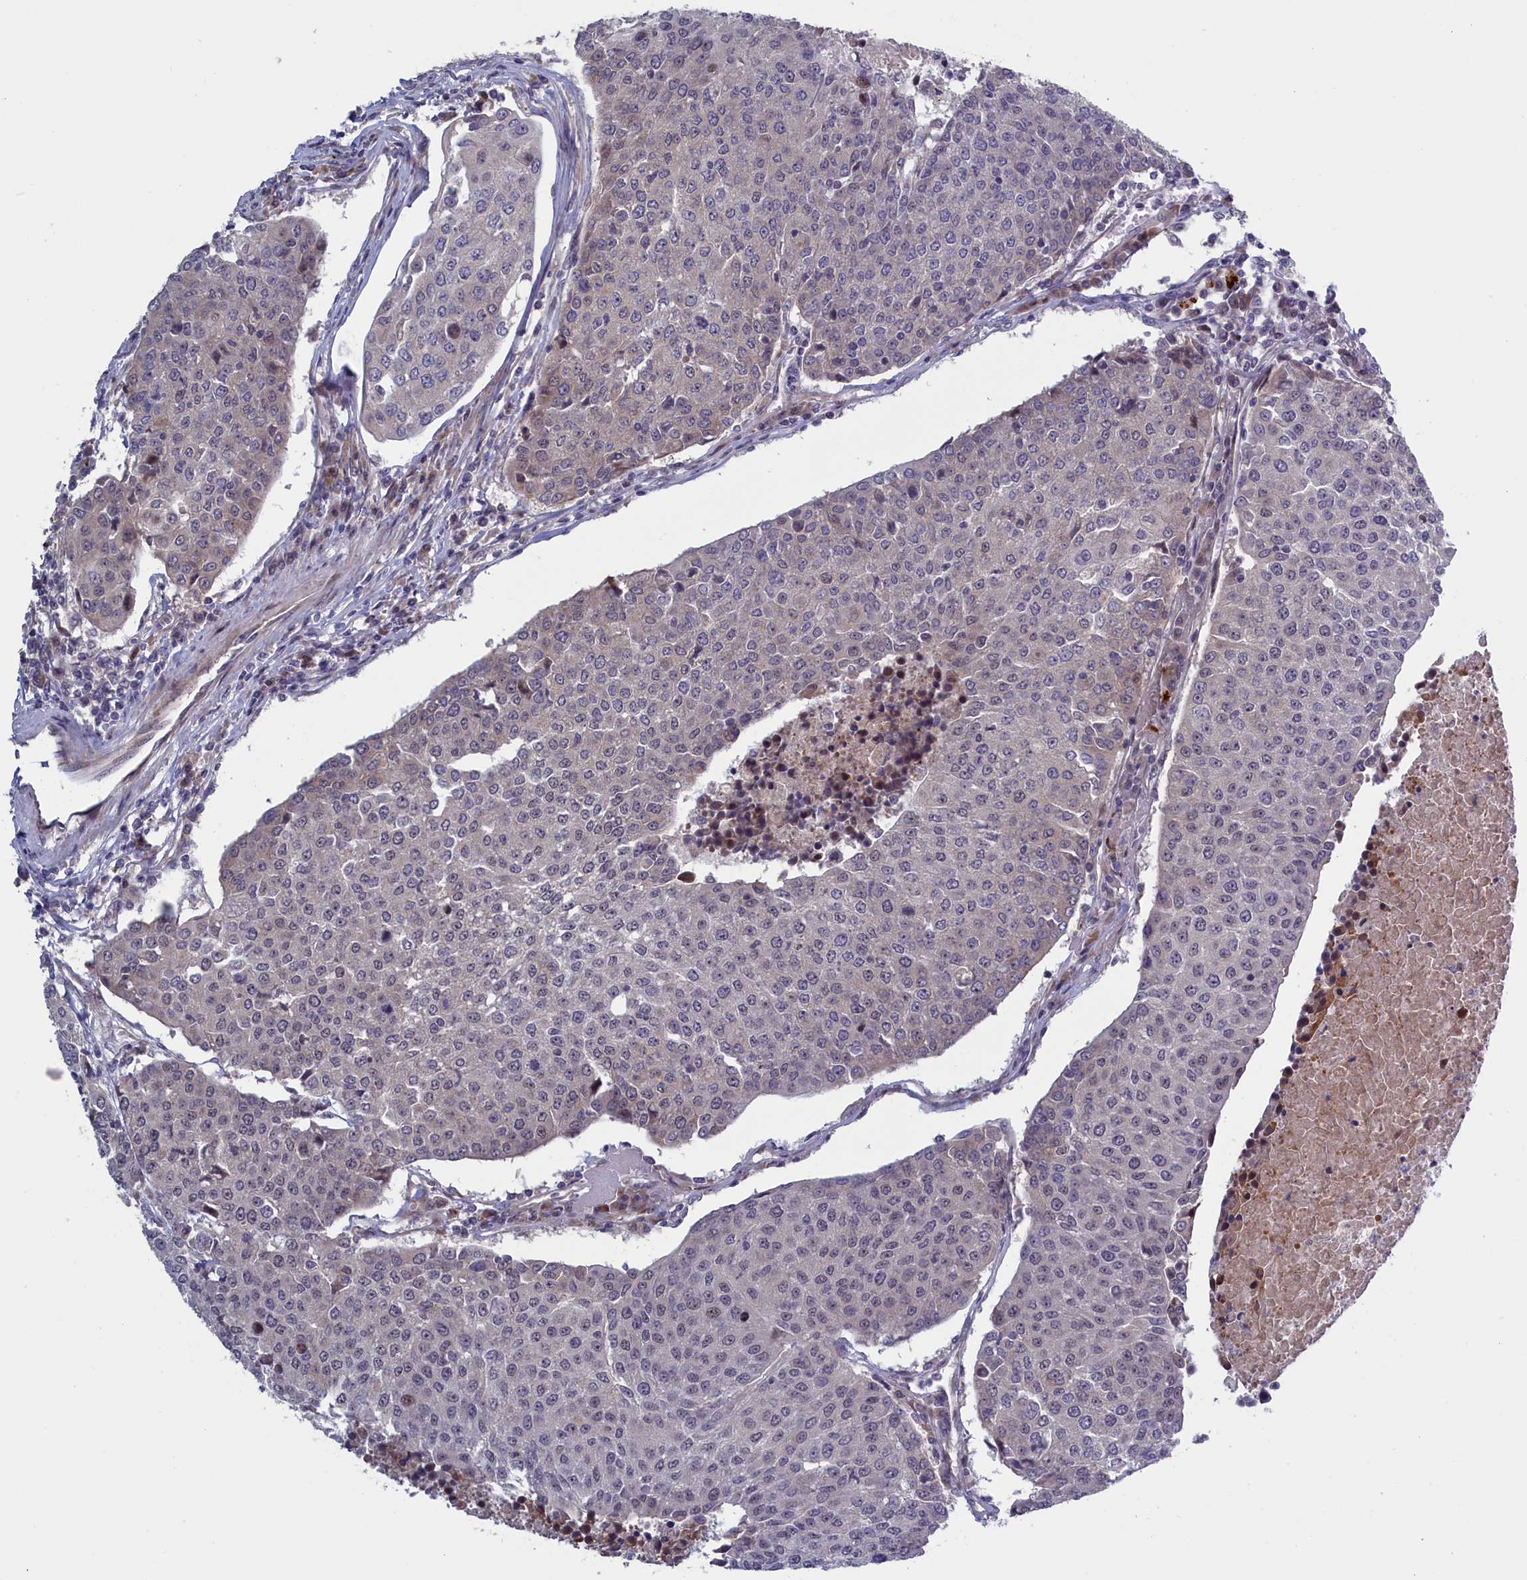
{"staining": {"intensity": "negative", "quantity": "none", "location": "none"}, "tissue": "urothelial cancer", "cell_type": "Tumor cells", "image_type": "cancer", "snomed": [{"axis": "morphology", "description": "Urothelial carcinoma, High grade"}, {"axis": "topography", "description": "Urinary bladder"}], "caption": "Immunohistochemistry (IHC) image of human urothelial cancer stained for a protein (brown), which displays no positivity in tumor cells. The staining was performed using DAB to visualize the protein expression in brown, while the nuclei were stained in blue with hematoxylin (Magnification: 20x).", "gene": "LSG1", "patient": {"sex": "female", "age": 85}}